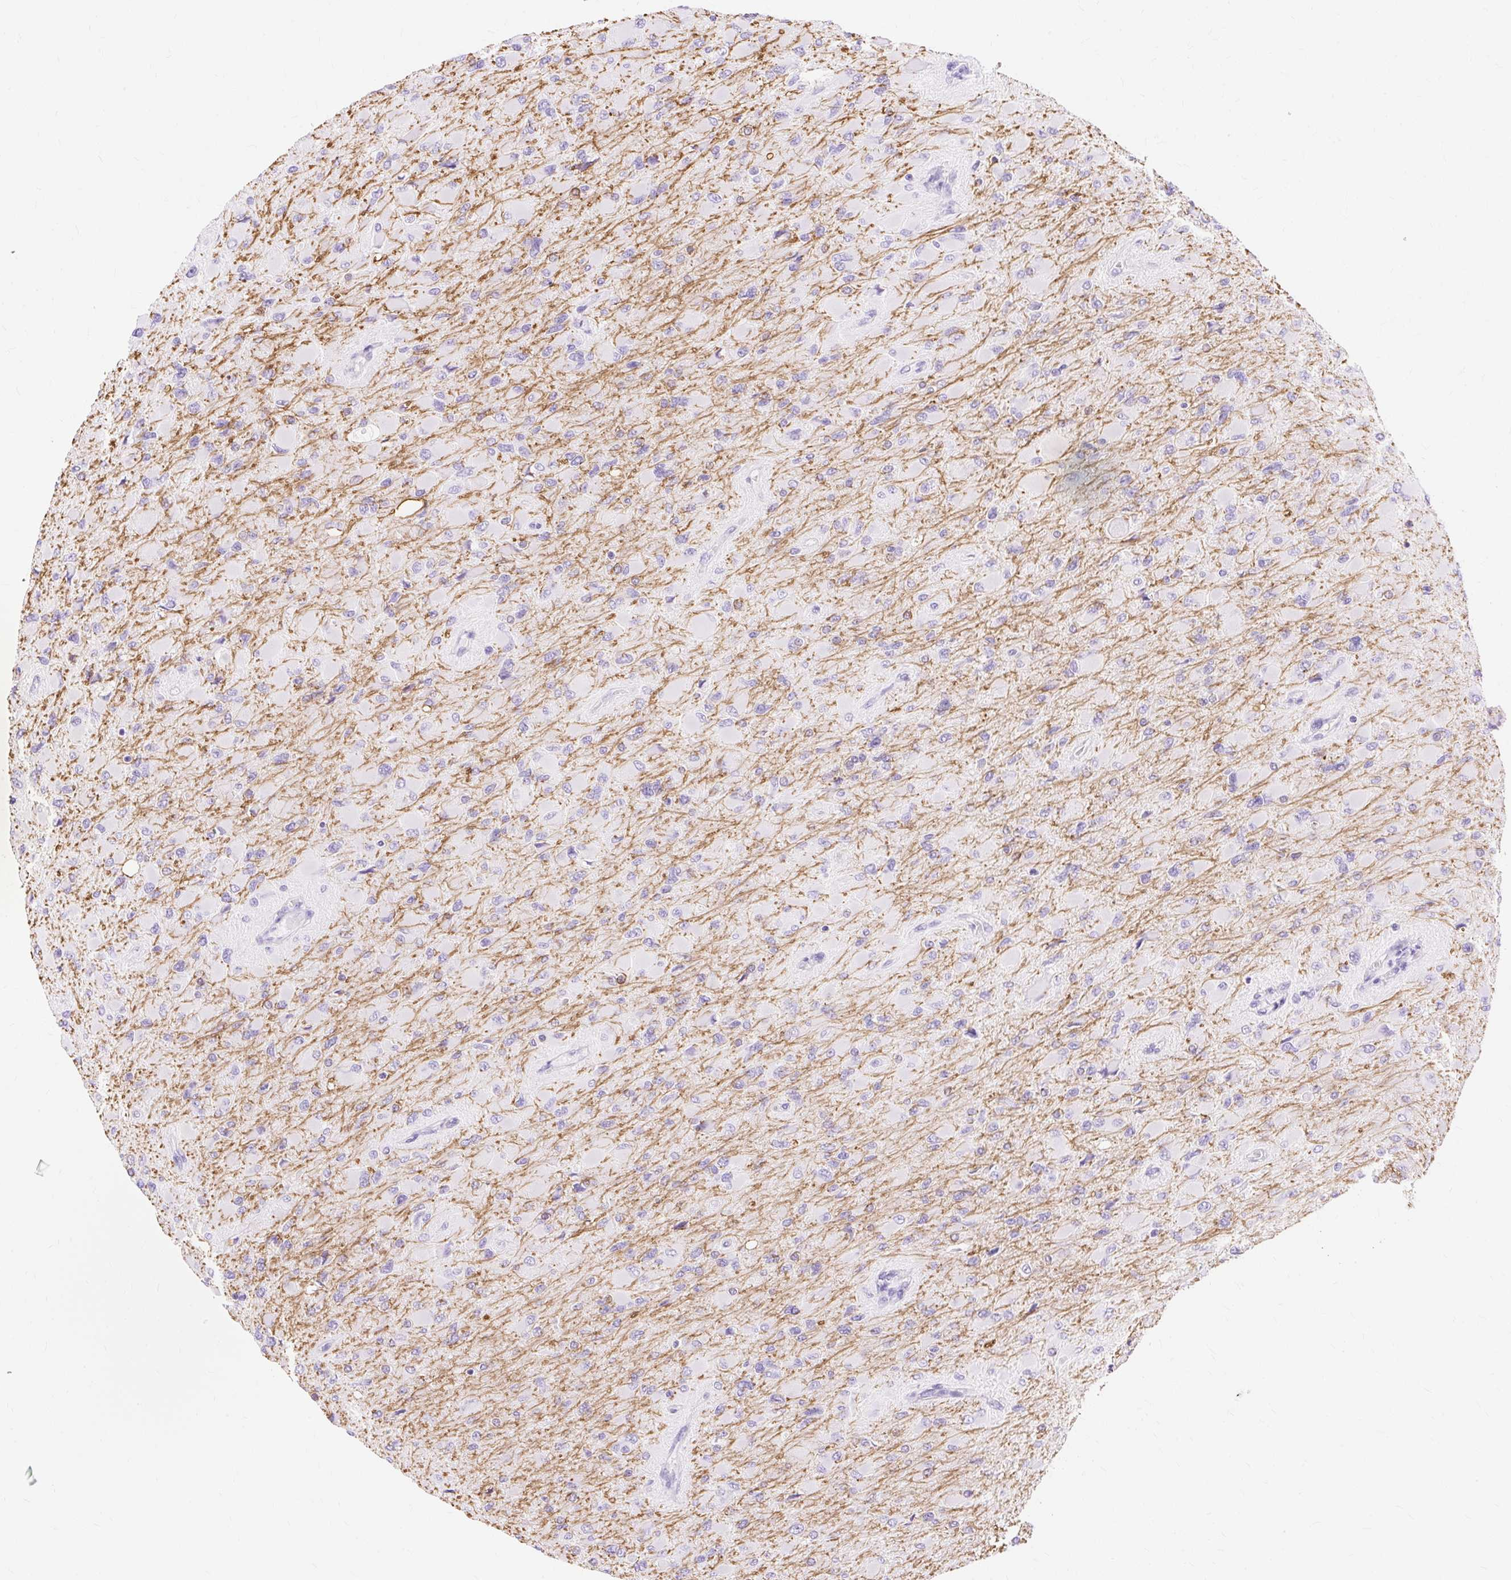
{"staining": {"intensity": "negative", "quantity": "none", "location": "none"}, "tissue": "glioma", "cell_type": "Tumor cells", "image_type": "cancer", "snomed": [{"axis": "morphology", "description": "Glioma, malignant, High grade"}, {"axis": "topography", "description": "Cerebral cortex"}], "caption": "Tumor cells show no significant positivity in malignant glioma (high-grade).", "gene": "MBP", "patient": {"sex": "female", "age": 36}}